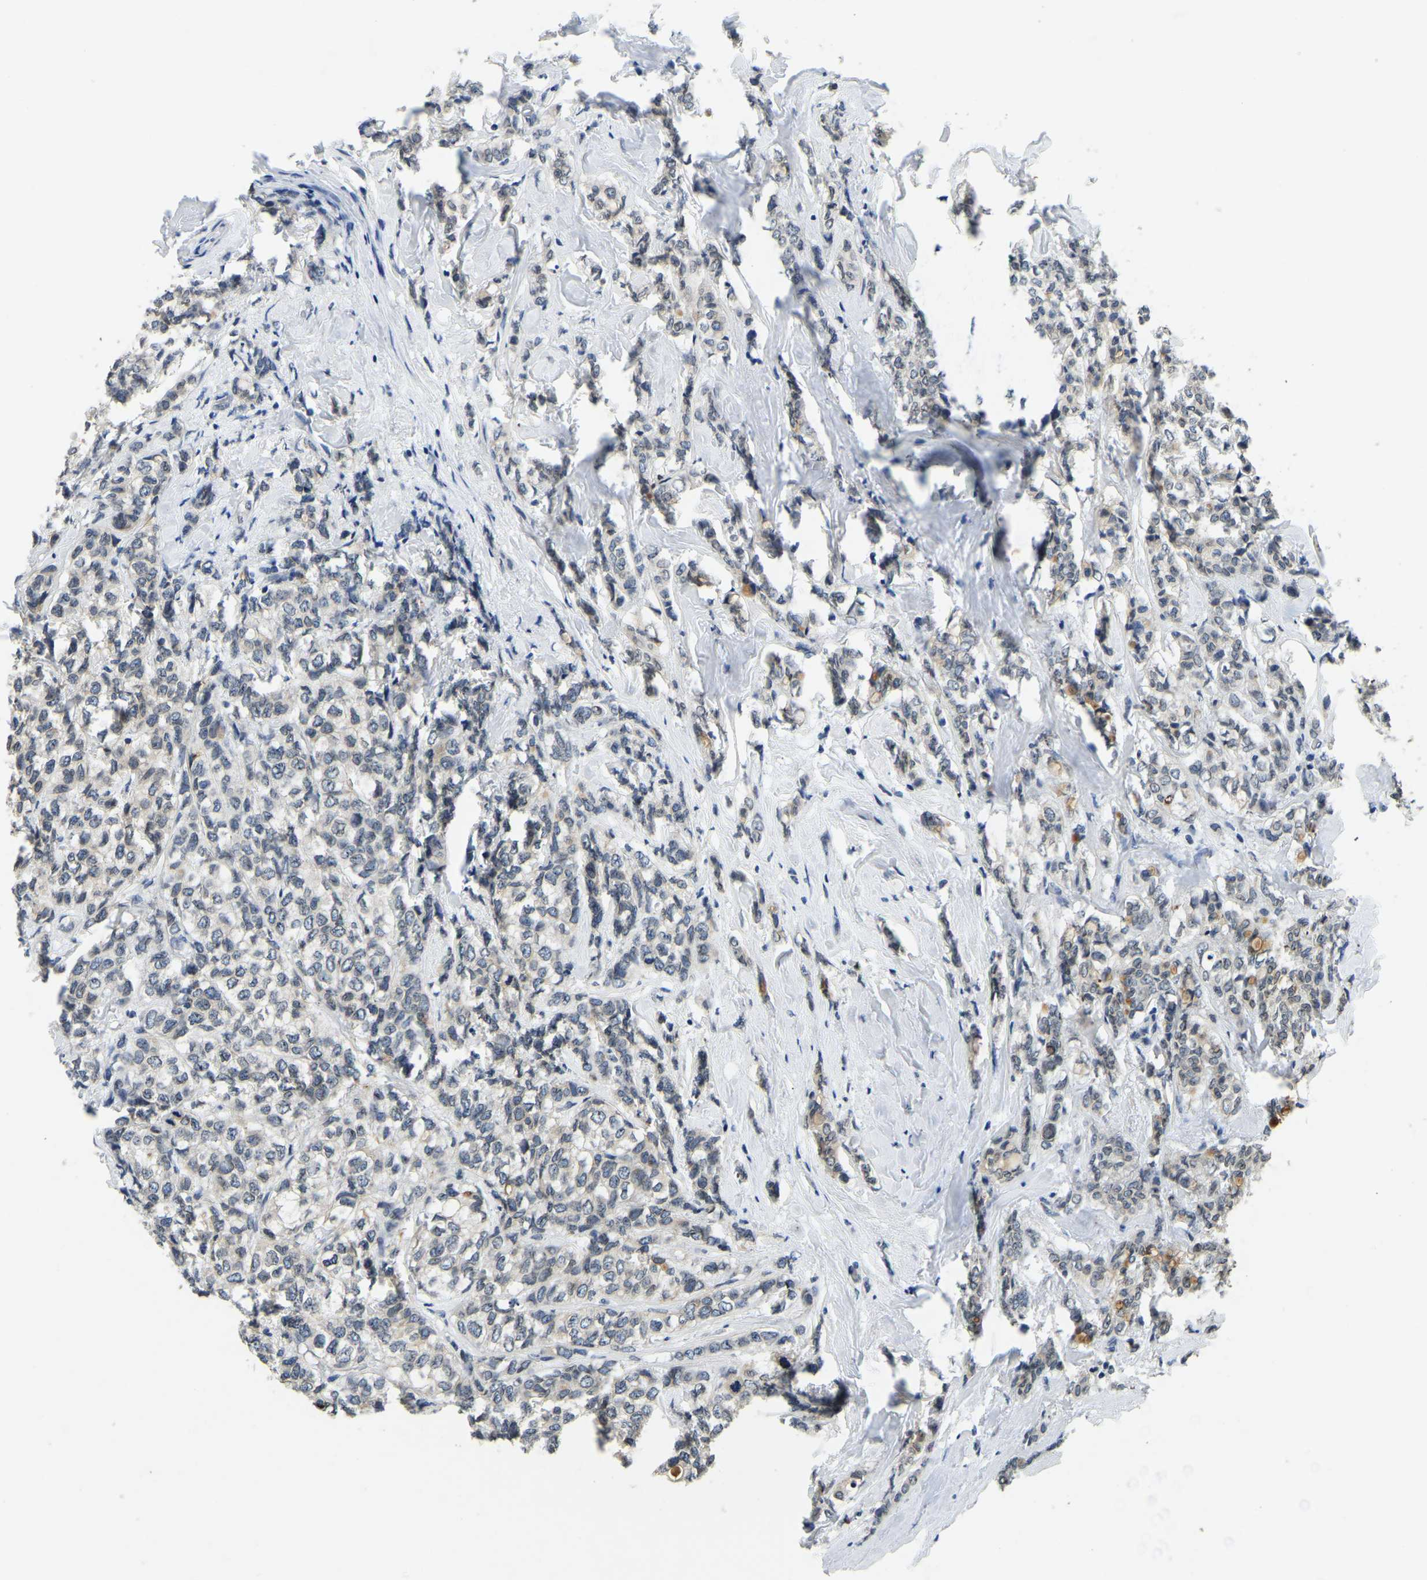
{"staining": {"intensity": "weak", "quantity": "<25%", "location": "cytoplasmic/membranous"}, "tissue": "breast cancer", "cell_type": "Tumor cells", "image_type": "cancer", "snomed": [{"axis": "morphology", "description": "Lobular carcinoma"}, {"axis": "topography", "description": "Breast"}], "caption": "Tumor cells show no significant positivity in lobular carcinoma (breast).", "gene": "RANBP2", "patient": {"sex": "female", "age": 60}}